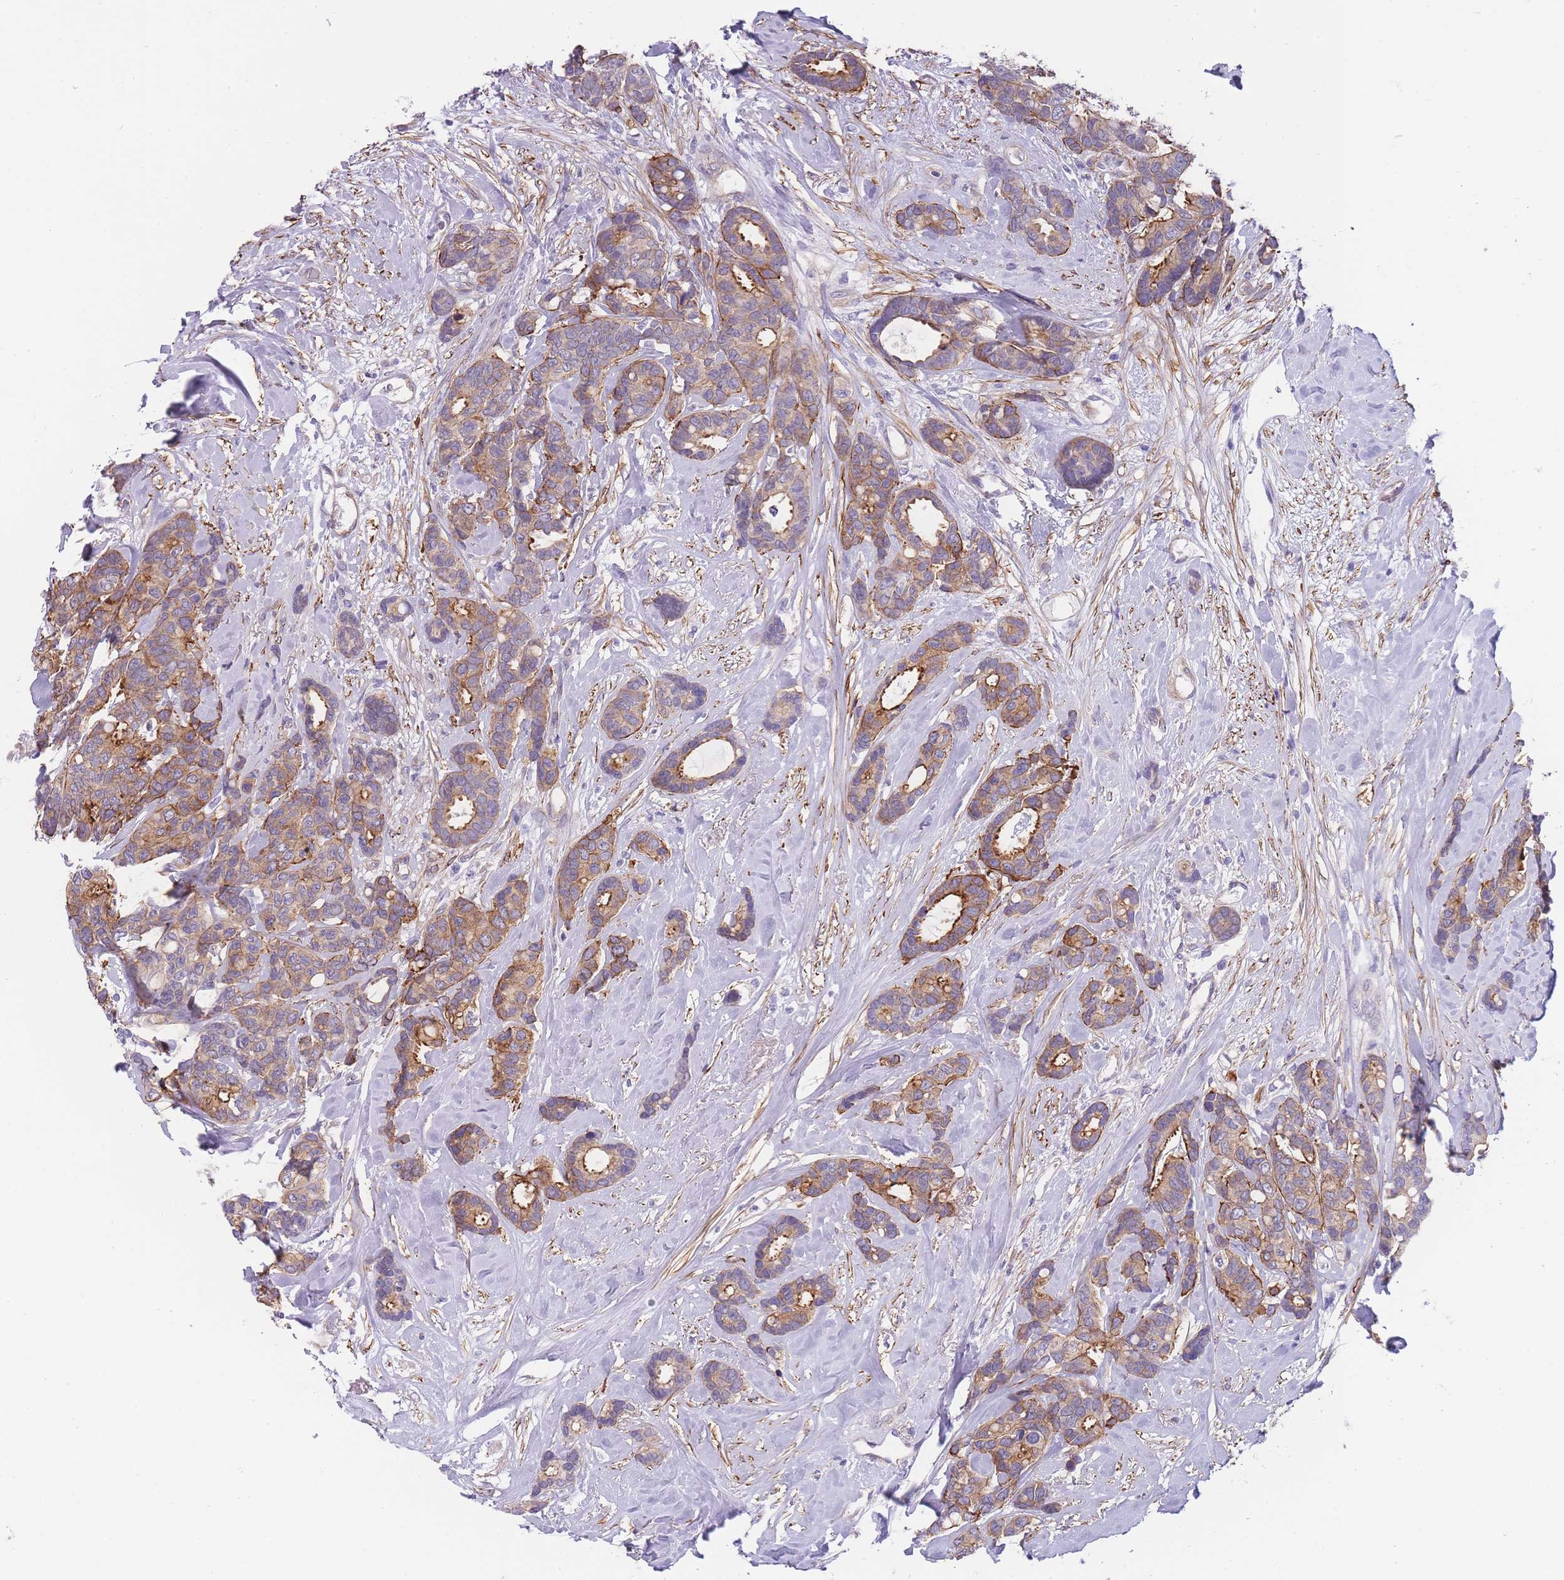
{"staining": {"intensity": "moderate", "quantity": ">75%", "location": "cytoplasmic/membranous"}, "tissue": "breast cancer", "cell_type": "Tumor cells", "image_type": "cancer", "snomed": [{"axis": "morphology", "description": "Duct carcinoma"}, {"axis": "topography", "description": "Breast"}], "caption": "An immunohistochemistry (IHC) photomicrograph of tumor tissue is shown. Protein staining in brown highlights moderate cytoplasmic/membranous positivity in intraductal carcinoma (breast) within tumor cells.", "gene": "FAM124A", "patient": {"sex": "female", "age": 87}}